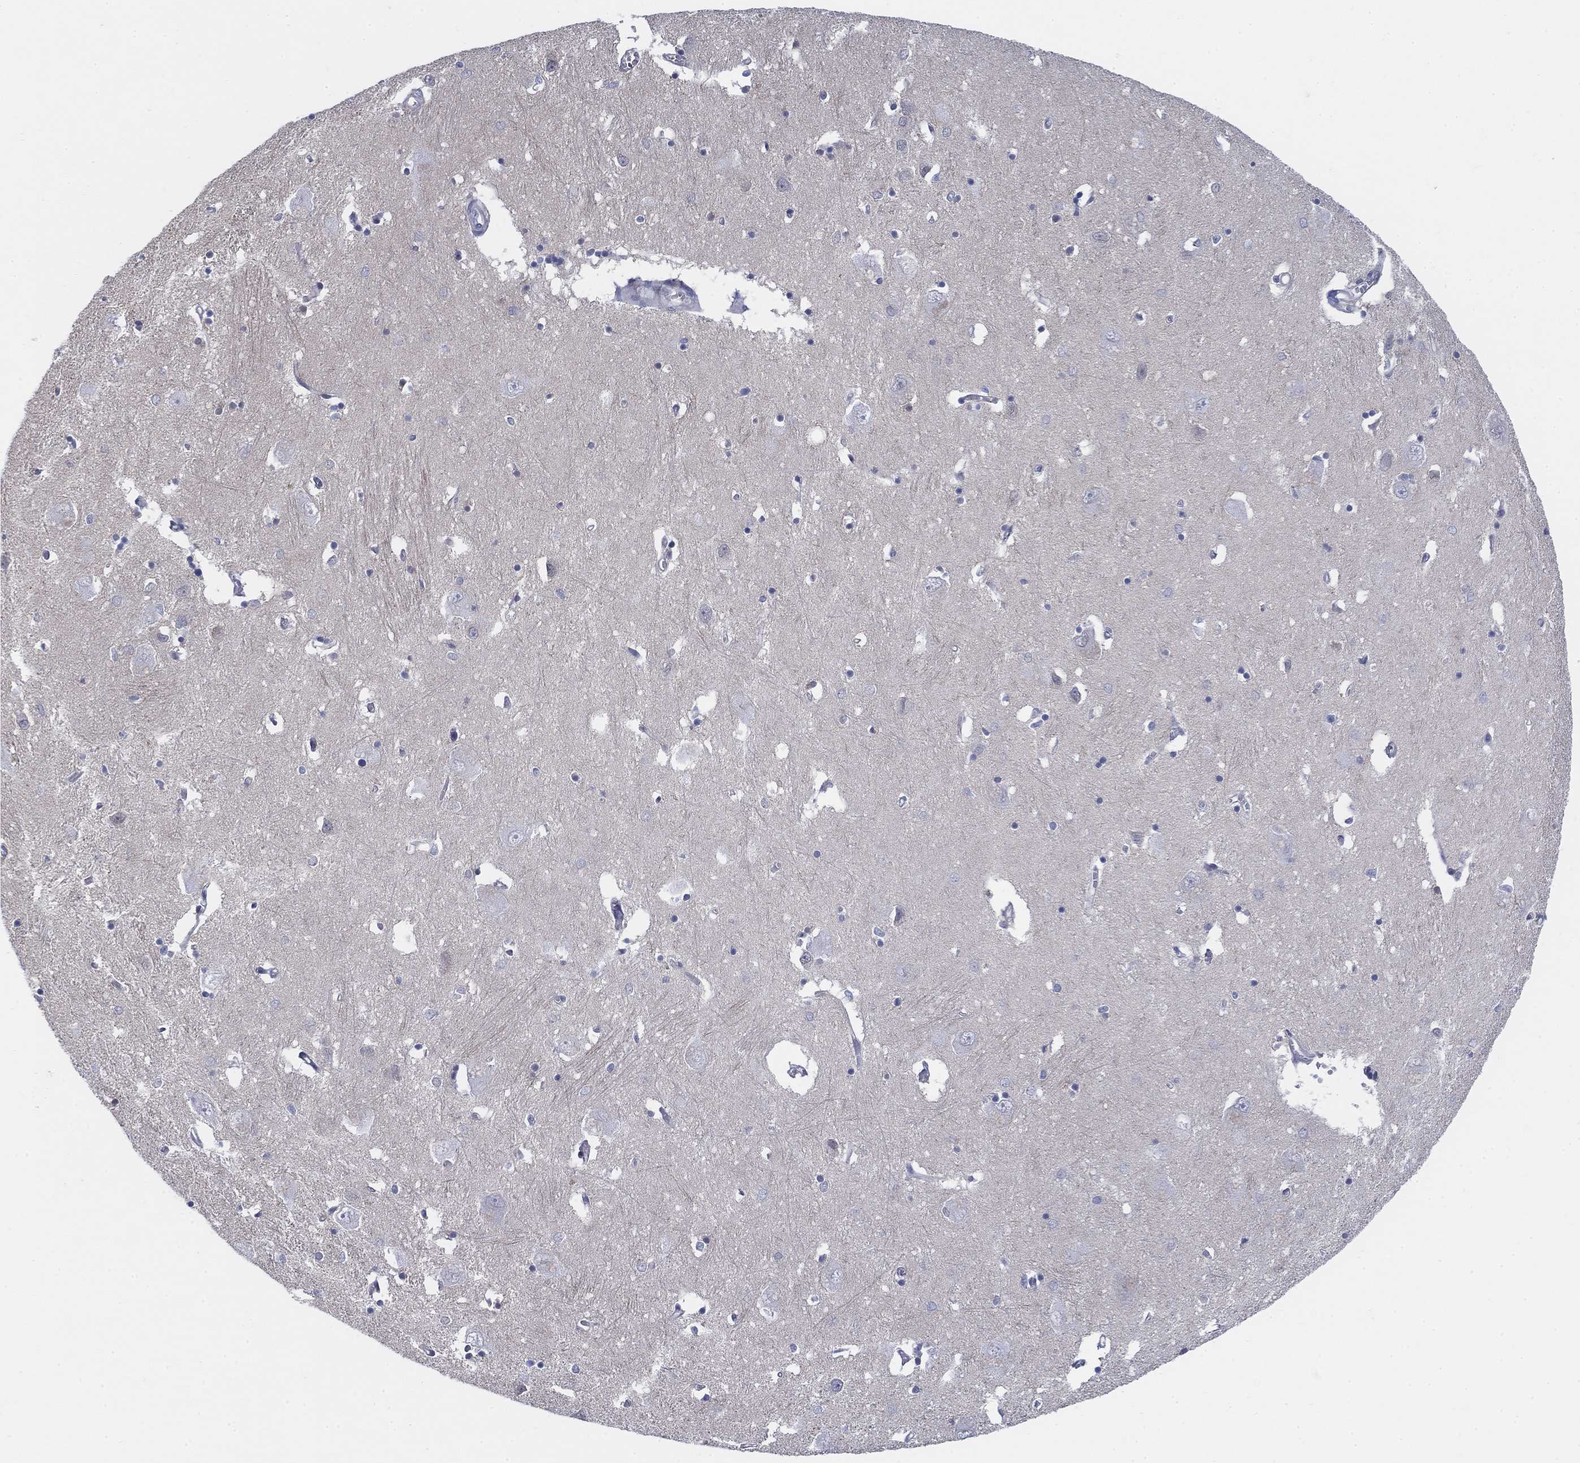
{"staining": {"intensity": "negative", "quantity": "none", "location": "none"}, "tissue": "caudate", "cell_type": "Glial cells", "image_type": "normal", "snomed": [{"axis": "morphology", "description": "Normal tissue, NOS"}, {"axis": "topography", "description": "Lateral ventricle wall"}], "caption": "Immunohistochemical staining of unremarkable human caudate displays no significant staining in glial cells.", "gene": "MYO3A", "patient": {"sex": "male", "age": 54}}